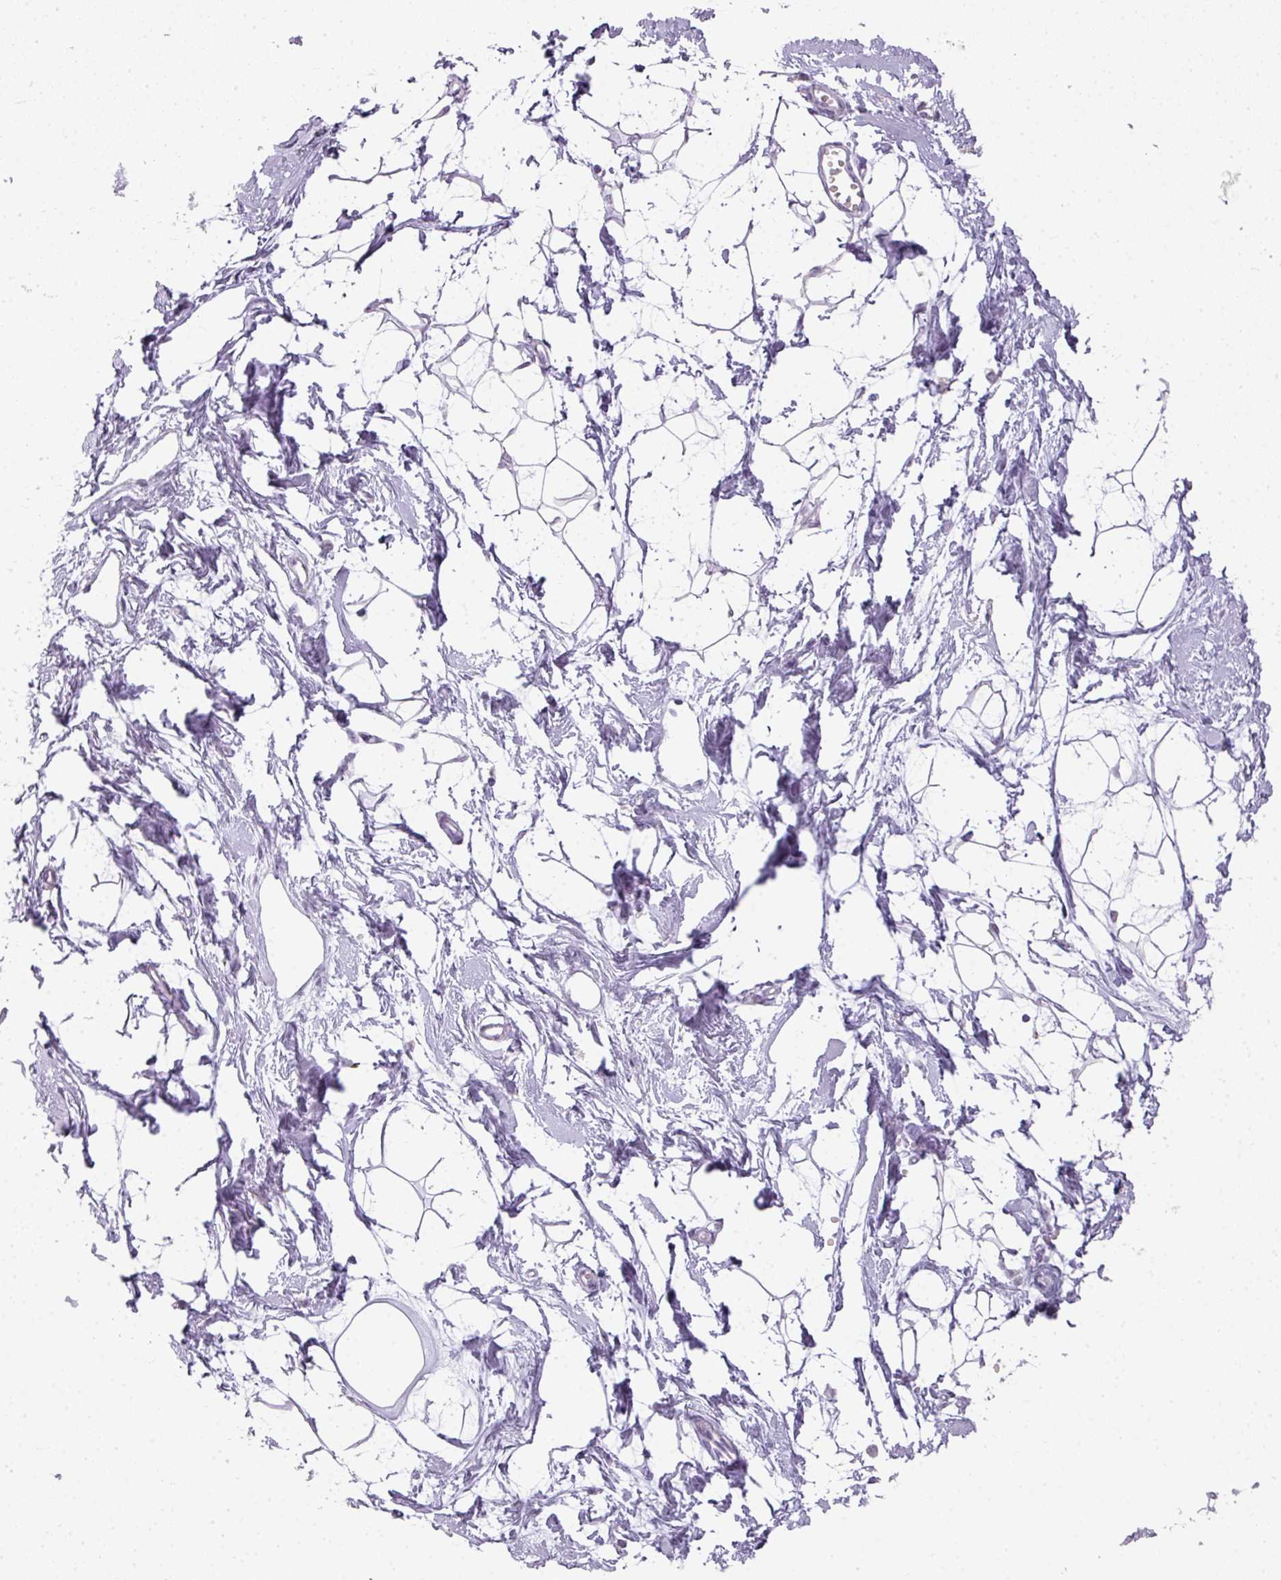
{"staining": {"intensity": "negative", "quantity": "none", "location": "none"}, "tissue": "breast", "cell_type": "Adipocytes", "image_type": "normal", "snomed": [{"axis": "morphology", "description": "Normal tissue, NOS"}, {"axis": "topography", "description": "Breast"}], "caption": "Immunohistochemical staining of normal human breast reveals no significant expression in adipocytes.", "gene": "RBMY1A1", "patient": {"sex": "female", "age": 45}}